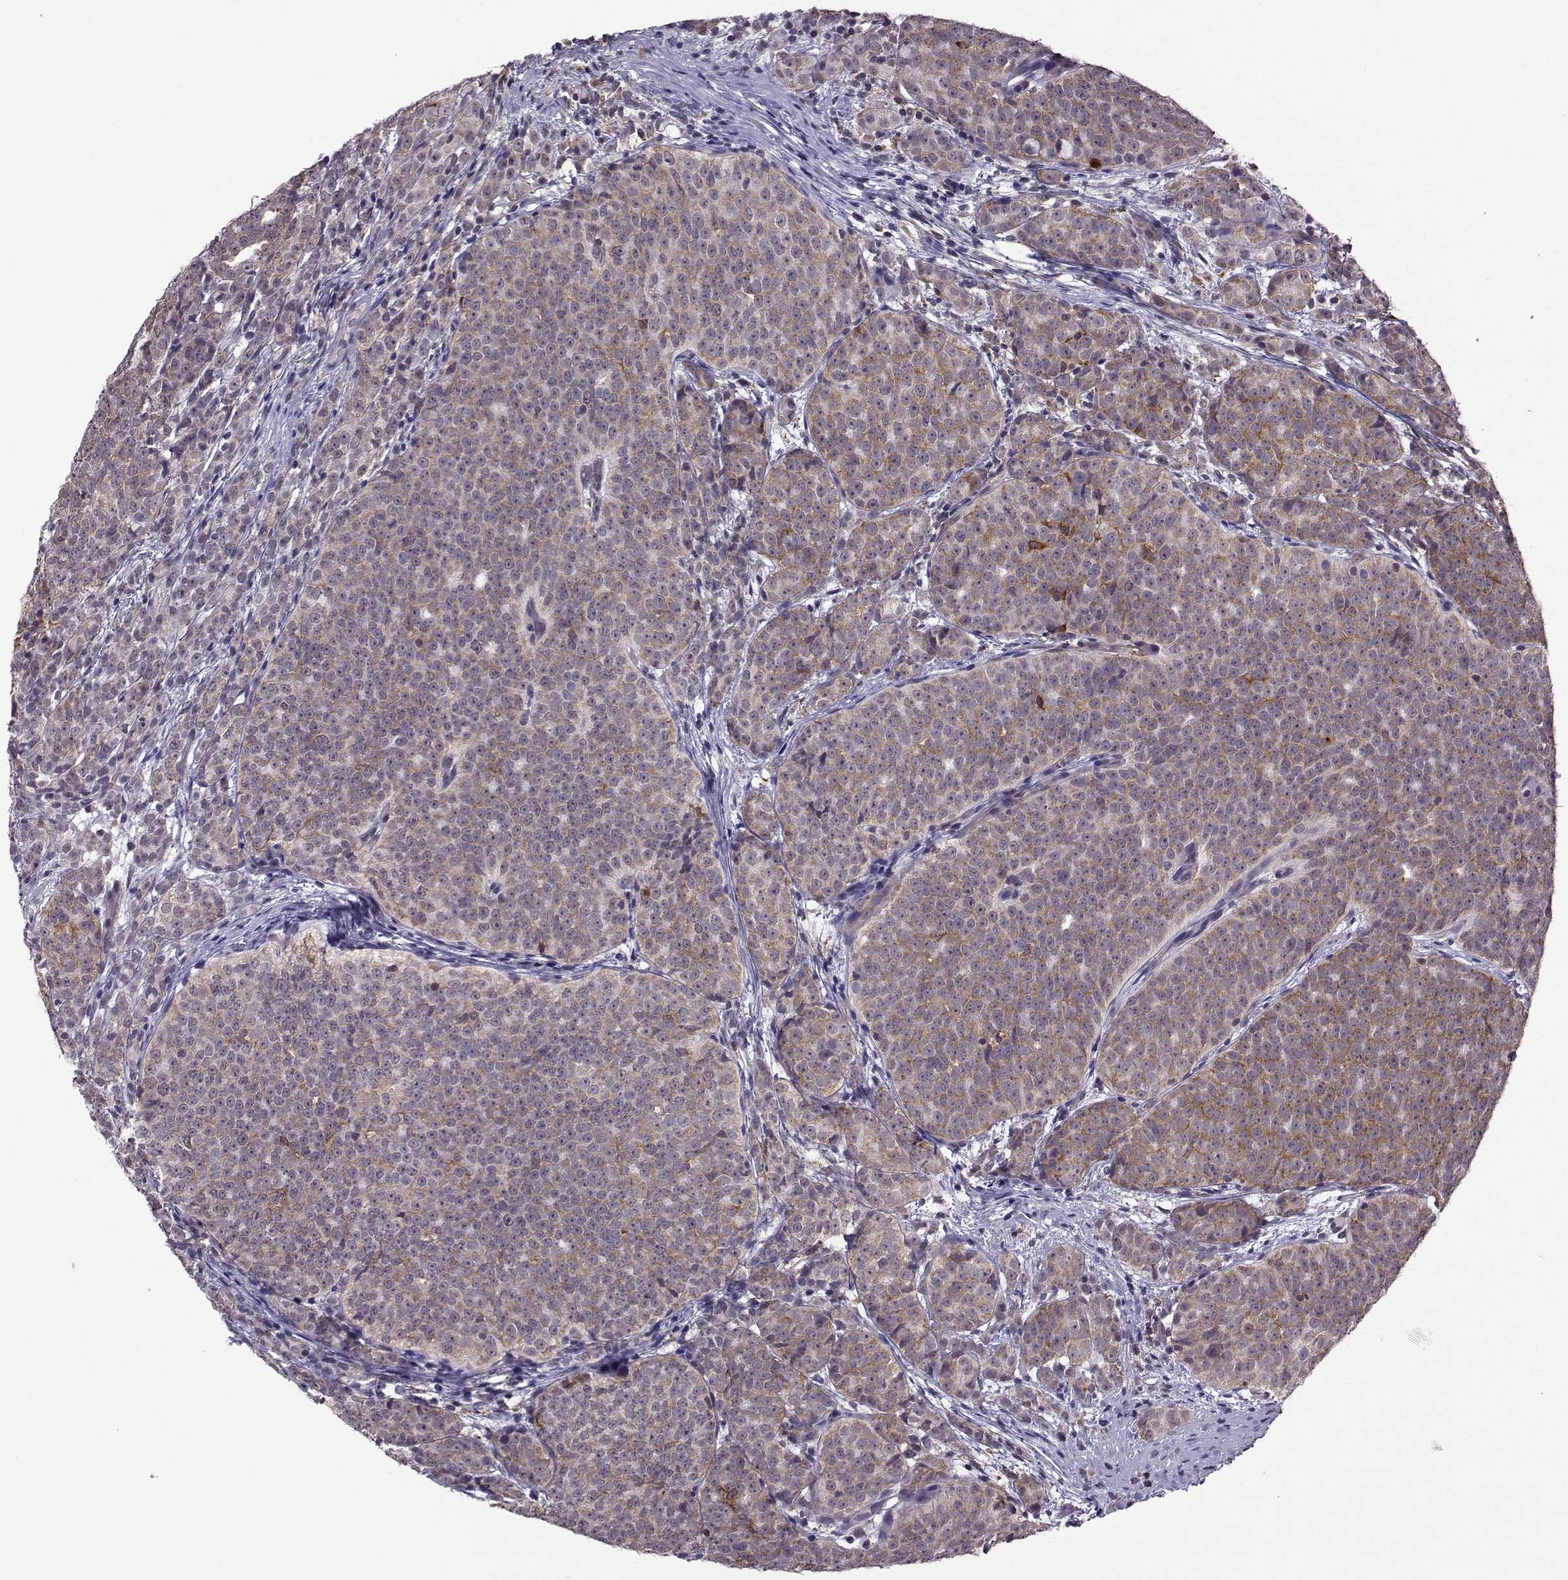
{"staining": {"intensity": "moderate", "quantity": ">75%", "location": "cytoplasmic/membranous"}, "tissue": "prostate cancer", "cell_type": "Tumor cells", "image_type": "cancer", "snomed": [{"axis": "morphology", "description": "Adenocarcinoma, High grade"}, {"axis": "topography", "description": "Prostate"}], "caption": "The immunohistochemical stain shows moderate cytoplasmic/membranous staining in tumor cells of prostate adenocarcinoma (high-grade) tissue. (Brightfield microscopy of DAB IHC at high magnification).", "gene": "DDX20", "patient": {"sex": "male", "age": 53}}